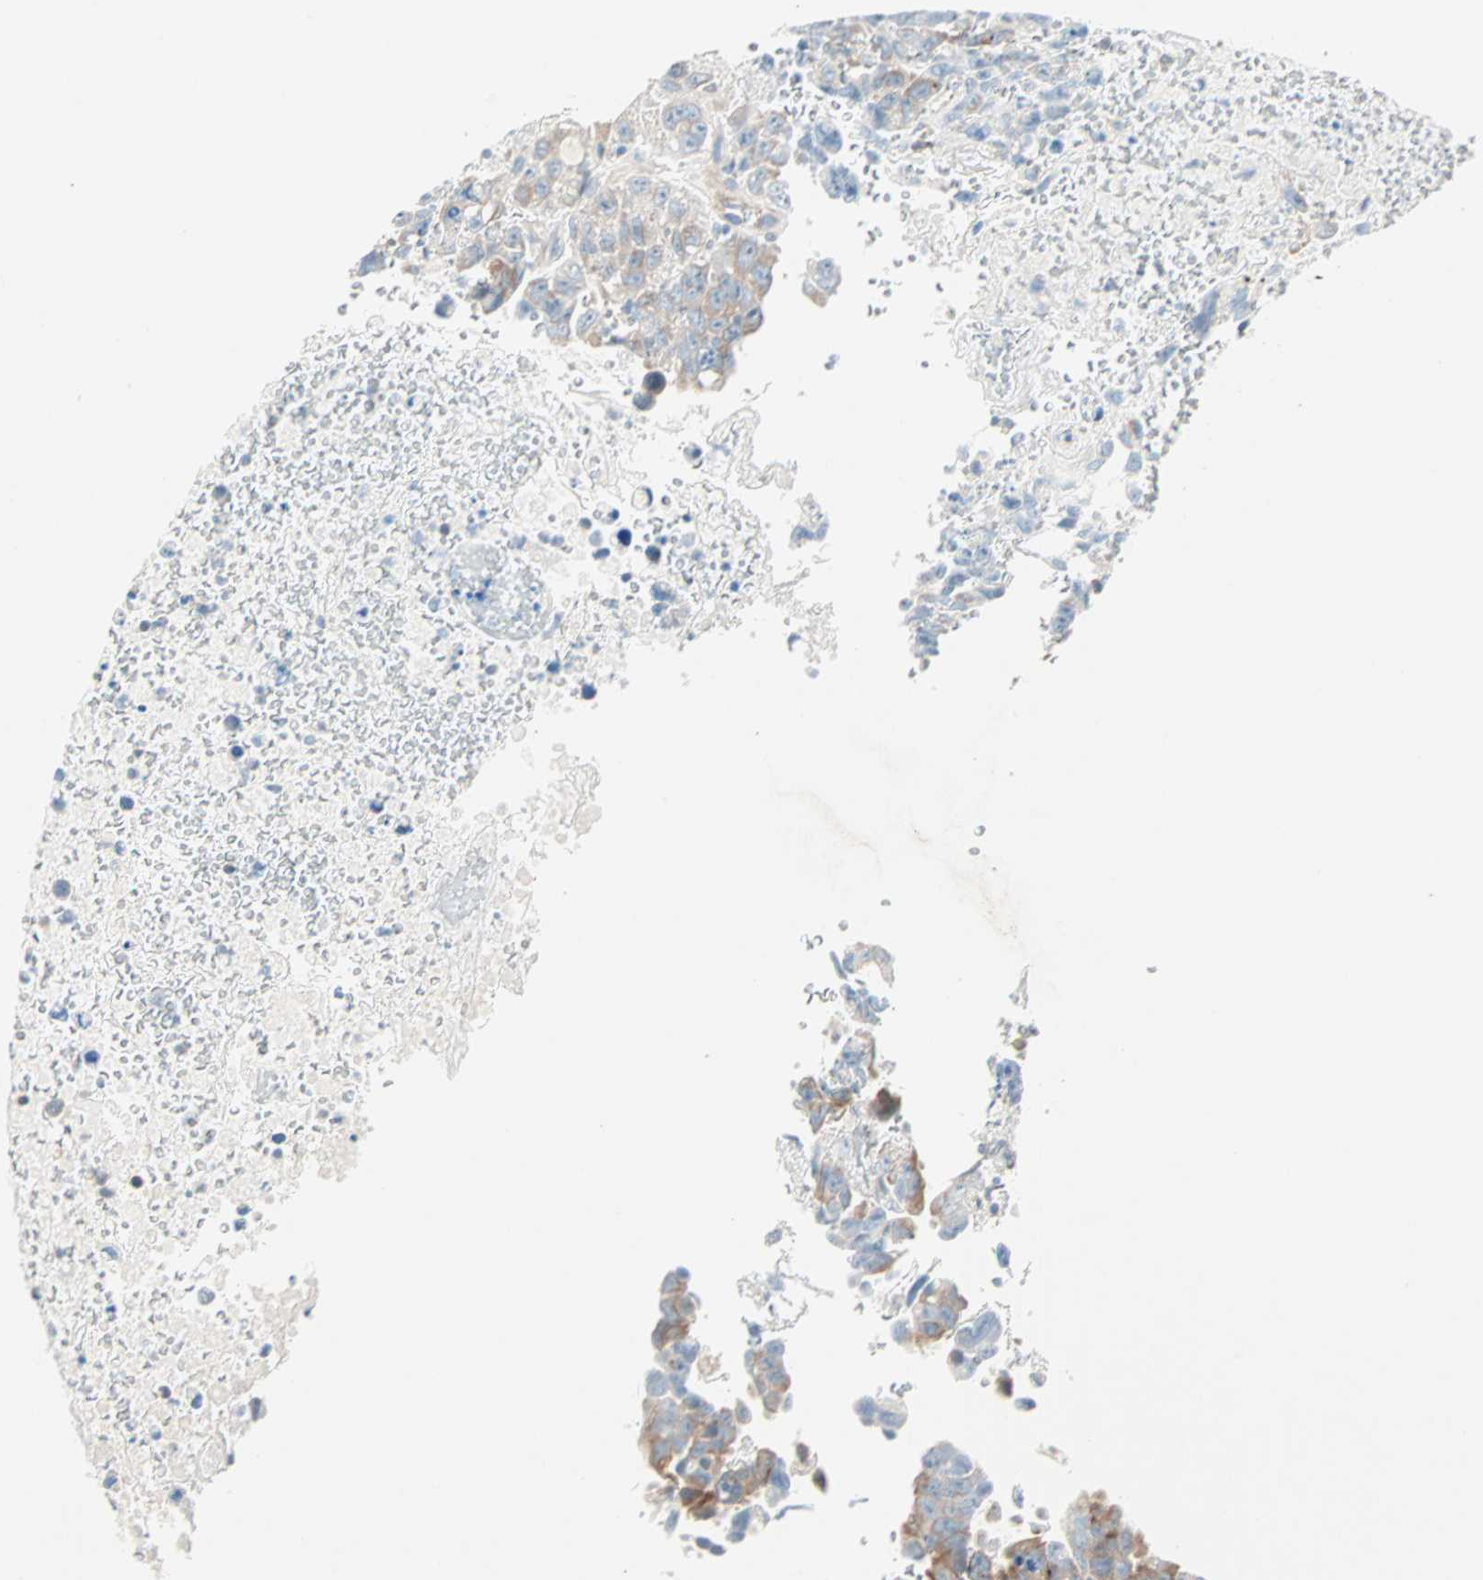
{"staining": {"intensity": "moderate", "quantity": "25%-75%", "location": "cytoplasmic/membranous"}, "tissue": "testis cancer", "cell_type": "Tumor cells", "image_type": "cancer", "snomed": [{"axis": "morphology", "description": "Carcinoma, Embryonal, NOS"}, {"axis": "topography", "description": "Testis"}], "caption": "Testis cancer was stained to show a protein in brown. There is medium levels of moderate cytoplasmic/membranous positivity in about 25%-75% of tumor cells. (DAB (3,3'-diaminobenzidine) IHC with brightfield microscopy, high magnification).", "gene": "SULT1C2", "patient": {"sex": "male", "age": 28}}